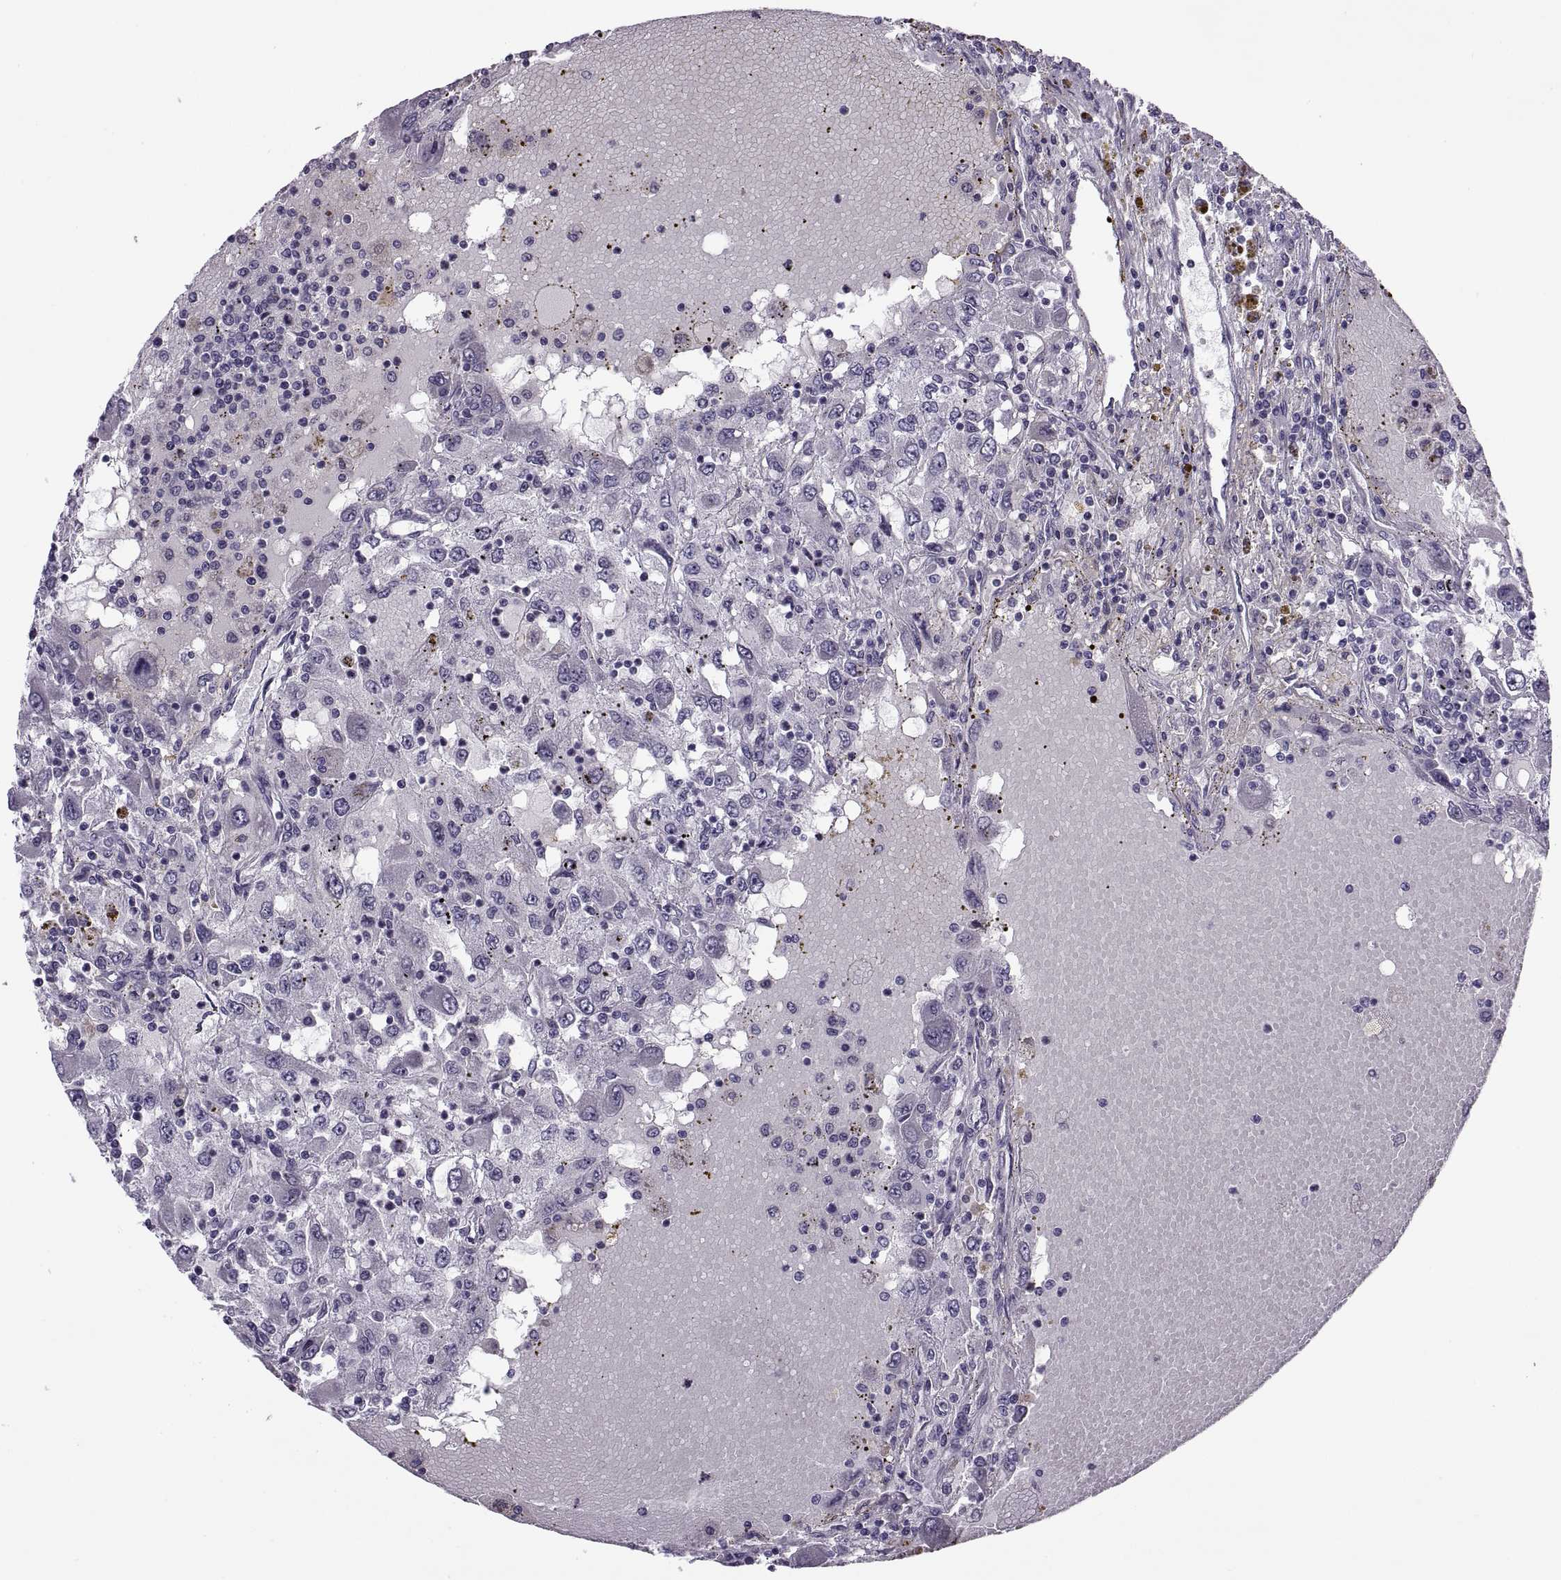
{"staining": {"intensity": "negative", "quantity": "none", "location": "none"}, "tissue": "renal cancer", "cell_type": "Tumor cells", "image_type": "cancer", "snomed": [{"axis": "morphology", "description": "Adenocarcinoma, NOS"}, {"axis": "topography", "description": "Kidney"}], "caption": "There is no significant positivity in tumor cells of renal adenocarcinoma. (DAB (3,3'-diaminobenzidine) immunohistochemistry (IHC) with hematoxylin counter stain).", "gene": "MAGEB1", "patient": {"sex": "female", "age": 67}}